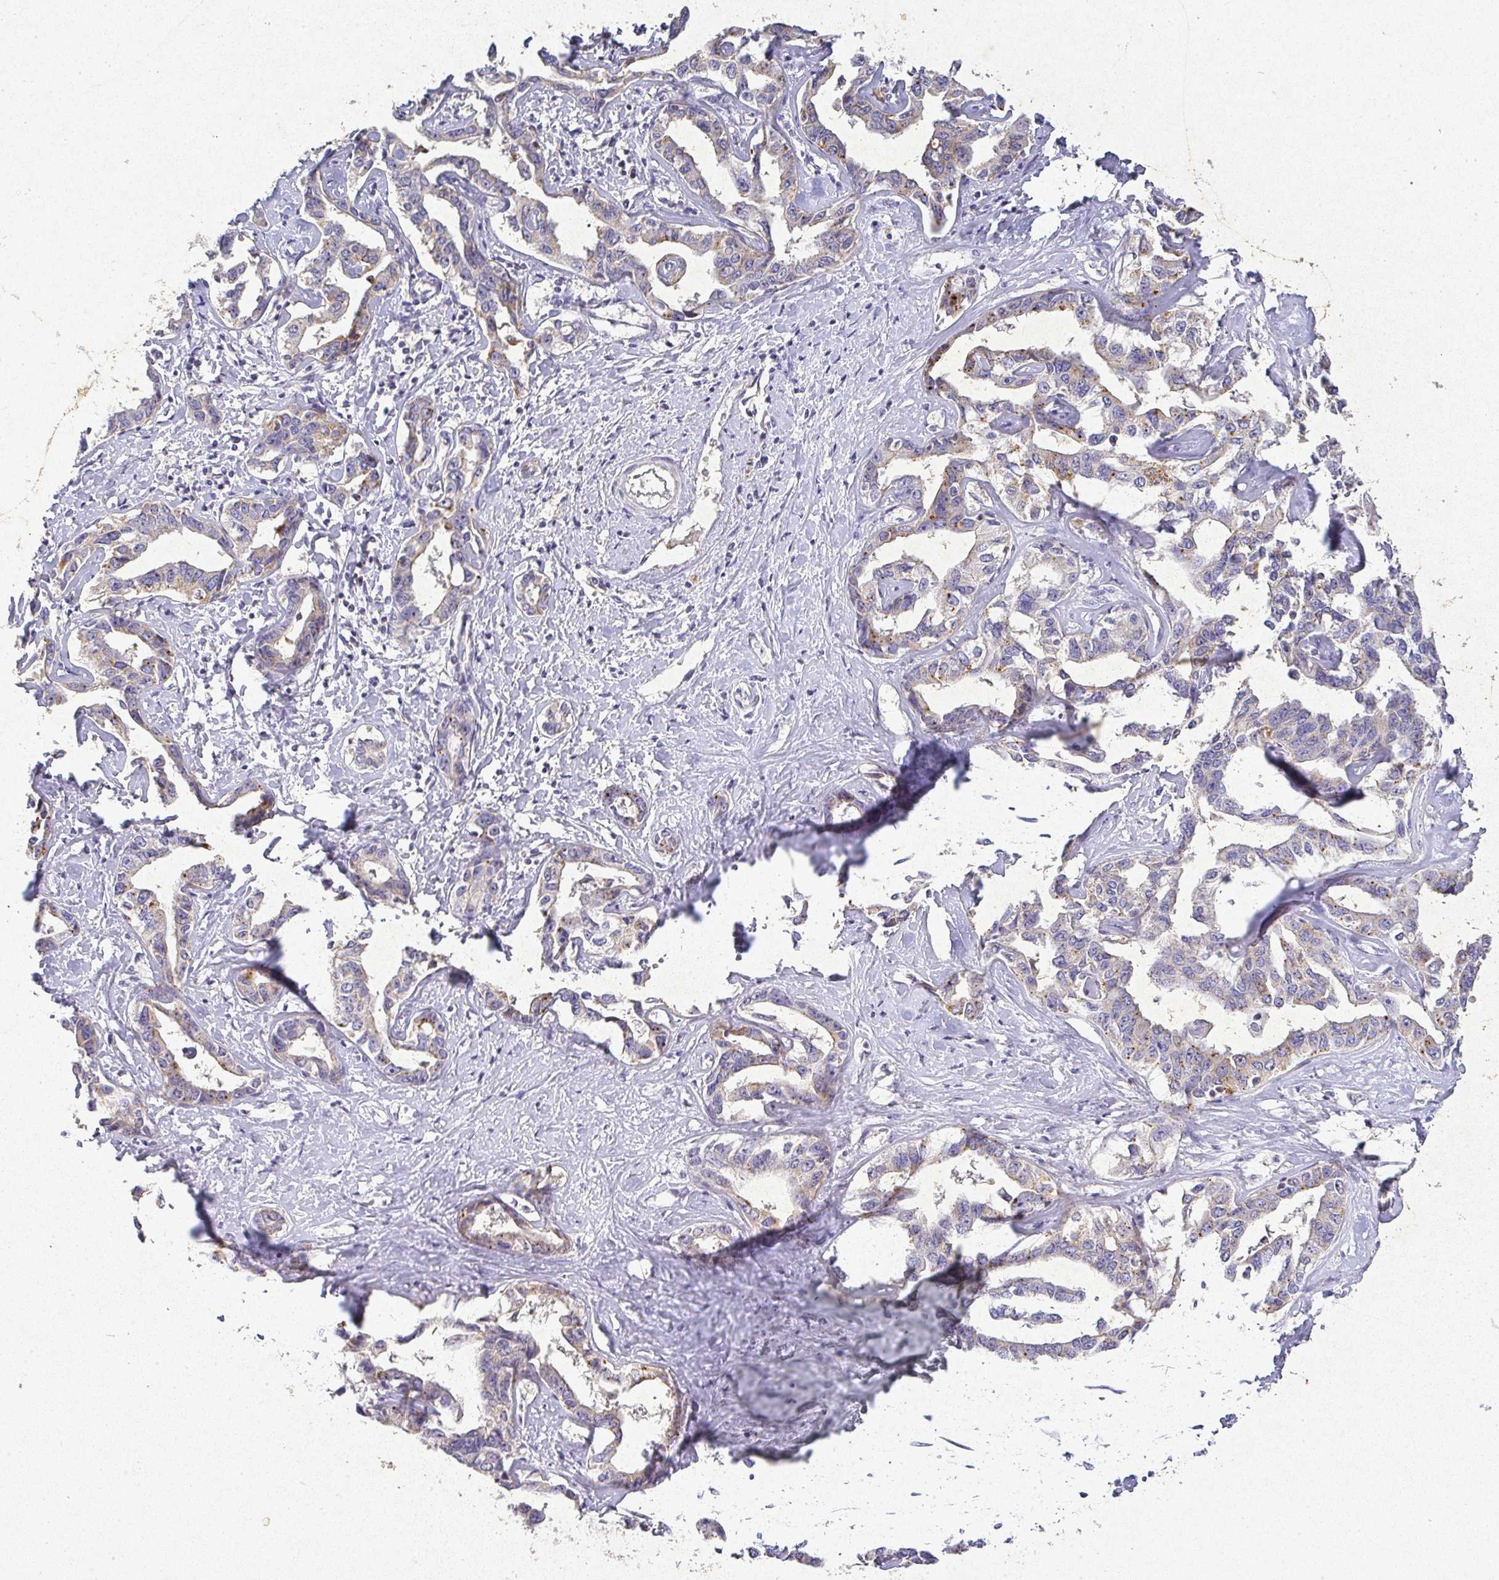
{"staining": {"intensity": "weak", "quantity": "<25%", "location": "cytoplasmic/membranous"}, "tissue": "liver cancer", "cell_type": "Tumor cells", "image_type": "cancer", "snomed": [{"axis": "morphology", "description": "Cholangiocarcinoma"}, {"axis": "topography", "description": "Liver"}], "caption": "The micrograph displays no significant staining in tumor cells of liver cancer (cholangiocarcinoma). (DAB IHC, high magnification).", "gene": "RPS2", "patient": {"sex": "male", "age": 59}}